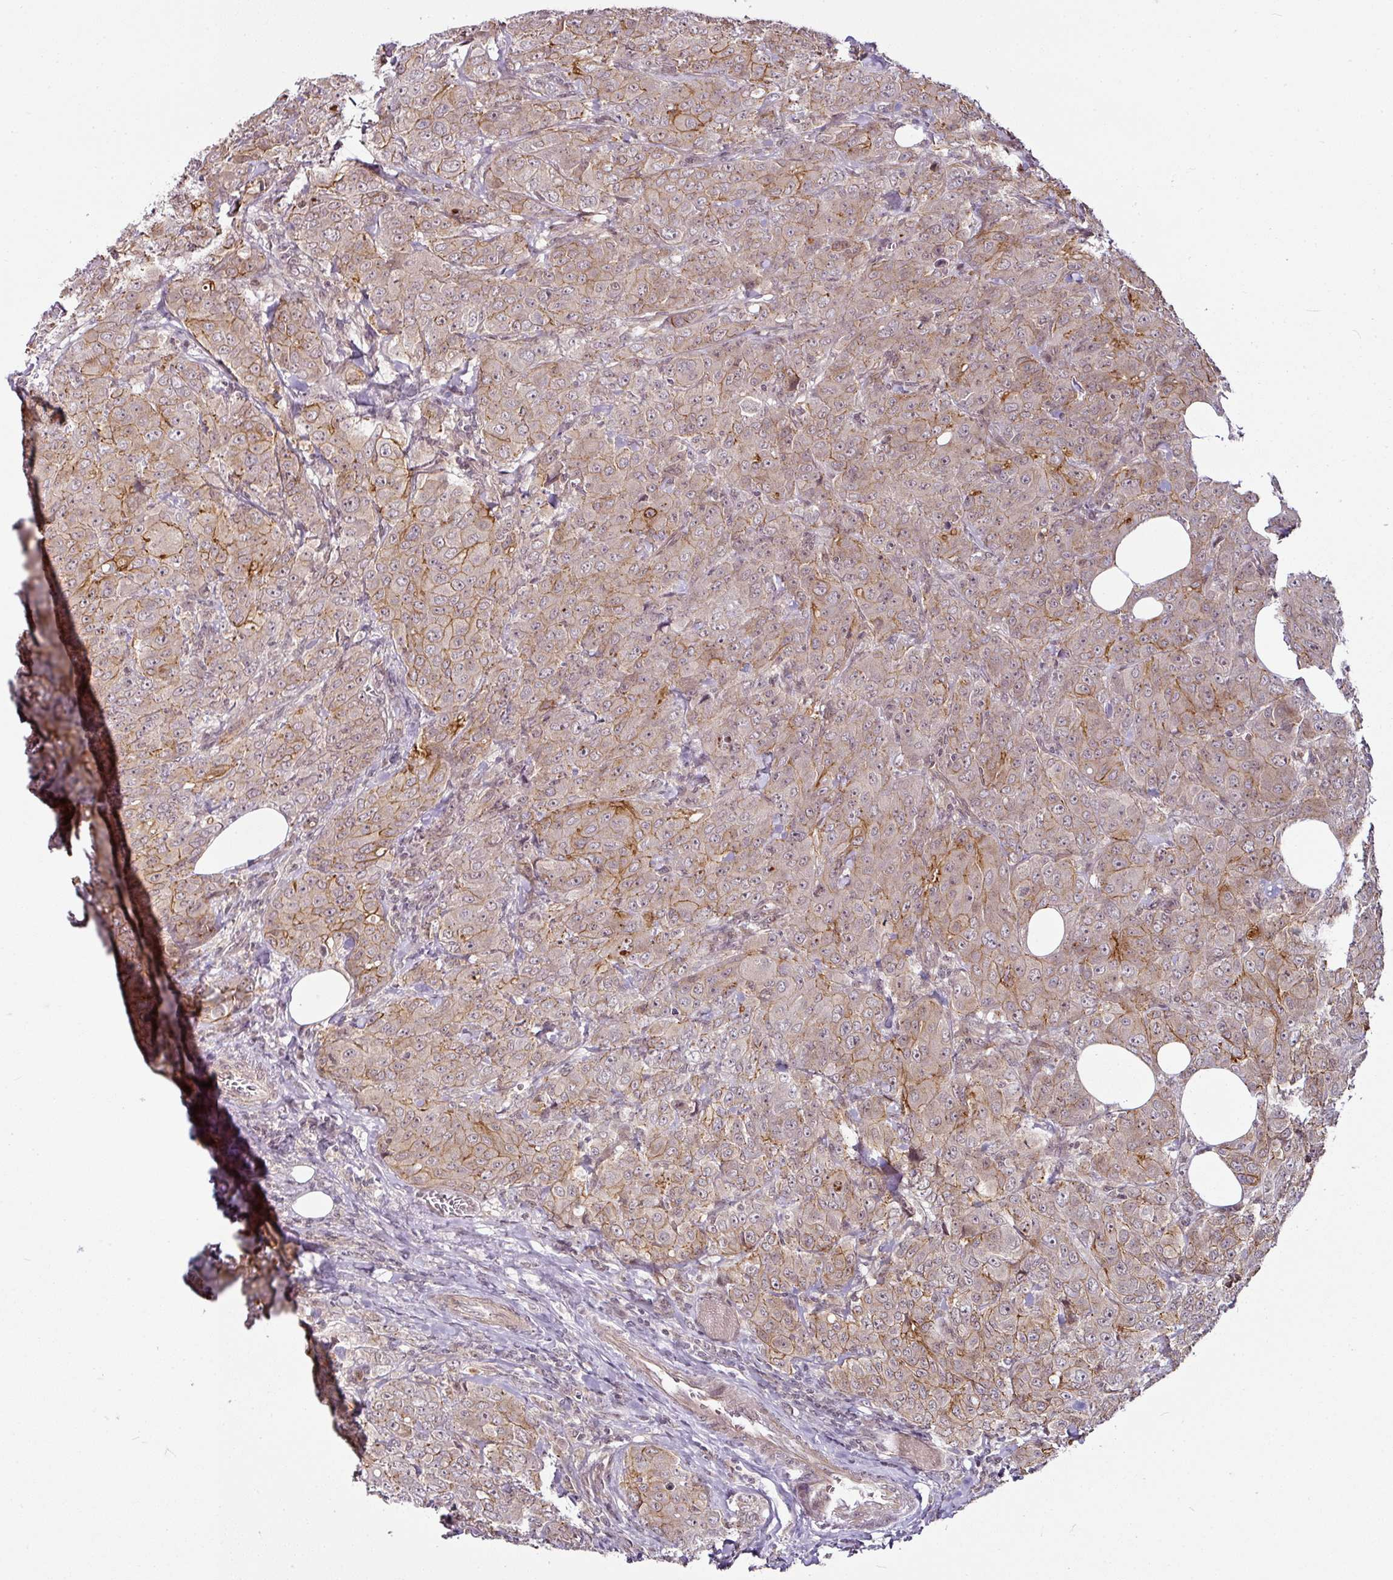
{"staining": {"intensity": "moderate", "quantity": ">75%", "location": "cytoplasmic/membranous"}, "tissue": "breast cancer", "cell_type": "Tumor cells", "image_type": "cancer", "snomed": [{"axis": "morphology", "description": "Duct carcinoma"}, {"axis": "topography", "description": "Breast"}], "caption": "Immunohistochemistry (IHC) micrograph of breast invasive ductal carcinoma stained for a protein (brown), which demonstrates medium levels of moderate cytoplasmic/membranous staining in about >75% of tumor cells.", "gene": "DCAF13", "patient": {"sex": "female", "age": 43}}